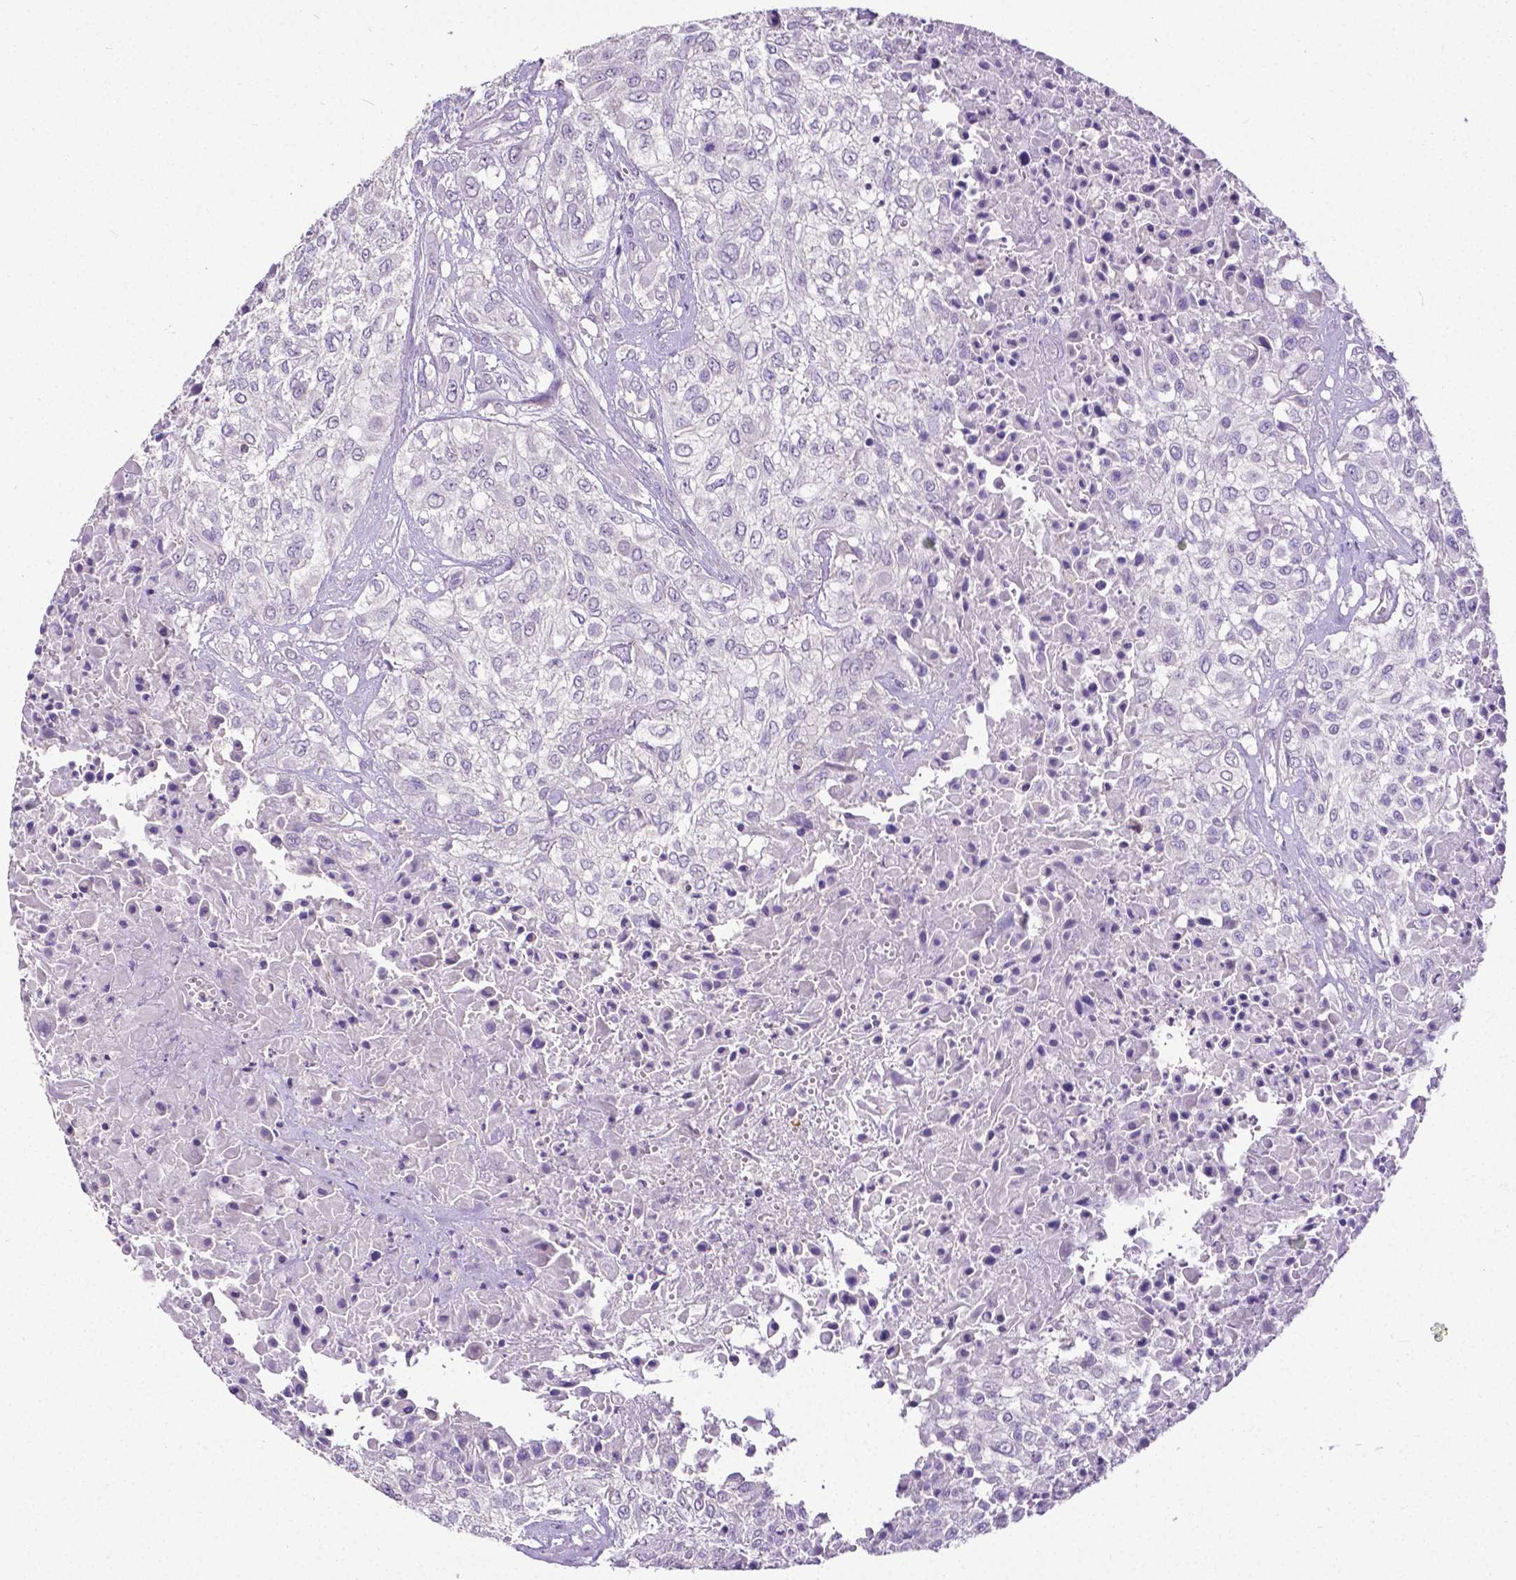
{"staining": {"intensity": "negative", "quantity": "none", "location": "none"}, "tissue": "urothelial cancer", "cell_type": "Tumor cells", "image_type": "cancer", "snomed": [{"axis": "morphology", "description": "Urothelial carcinoma, High grade"}, {"axis": "topography", "description": "Urinary bladder"}], "caption": "Photomicrograph shows no protein positivity in tumor cells of urothelial carcinoma (high-grade) tissue.", "gene": "CD4", "patient": {"sex": "male", "age": 57}}